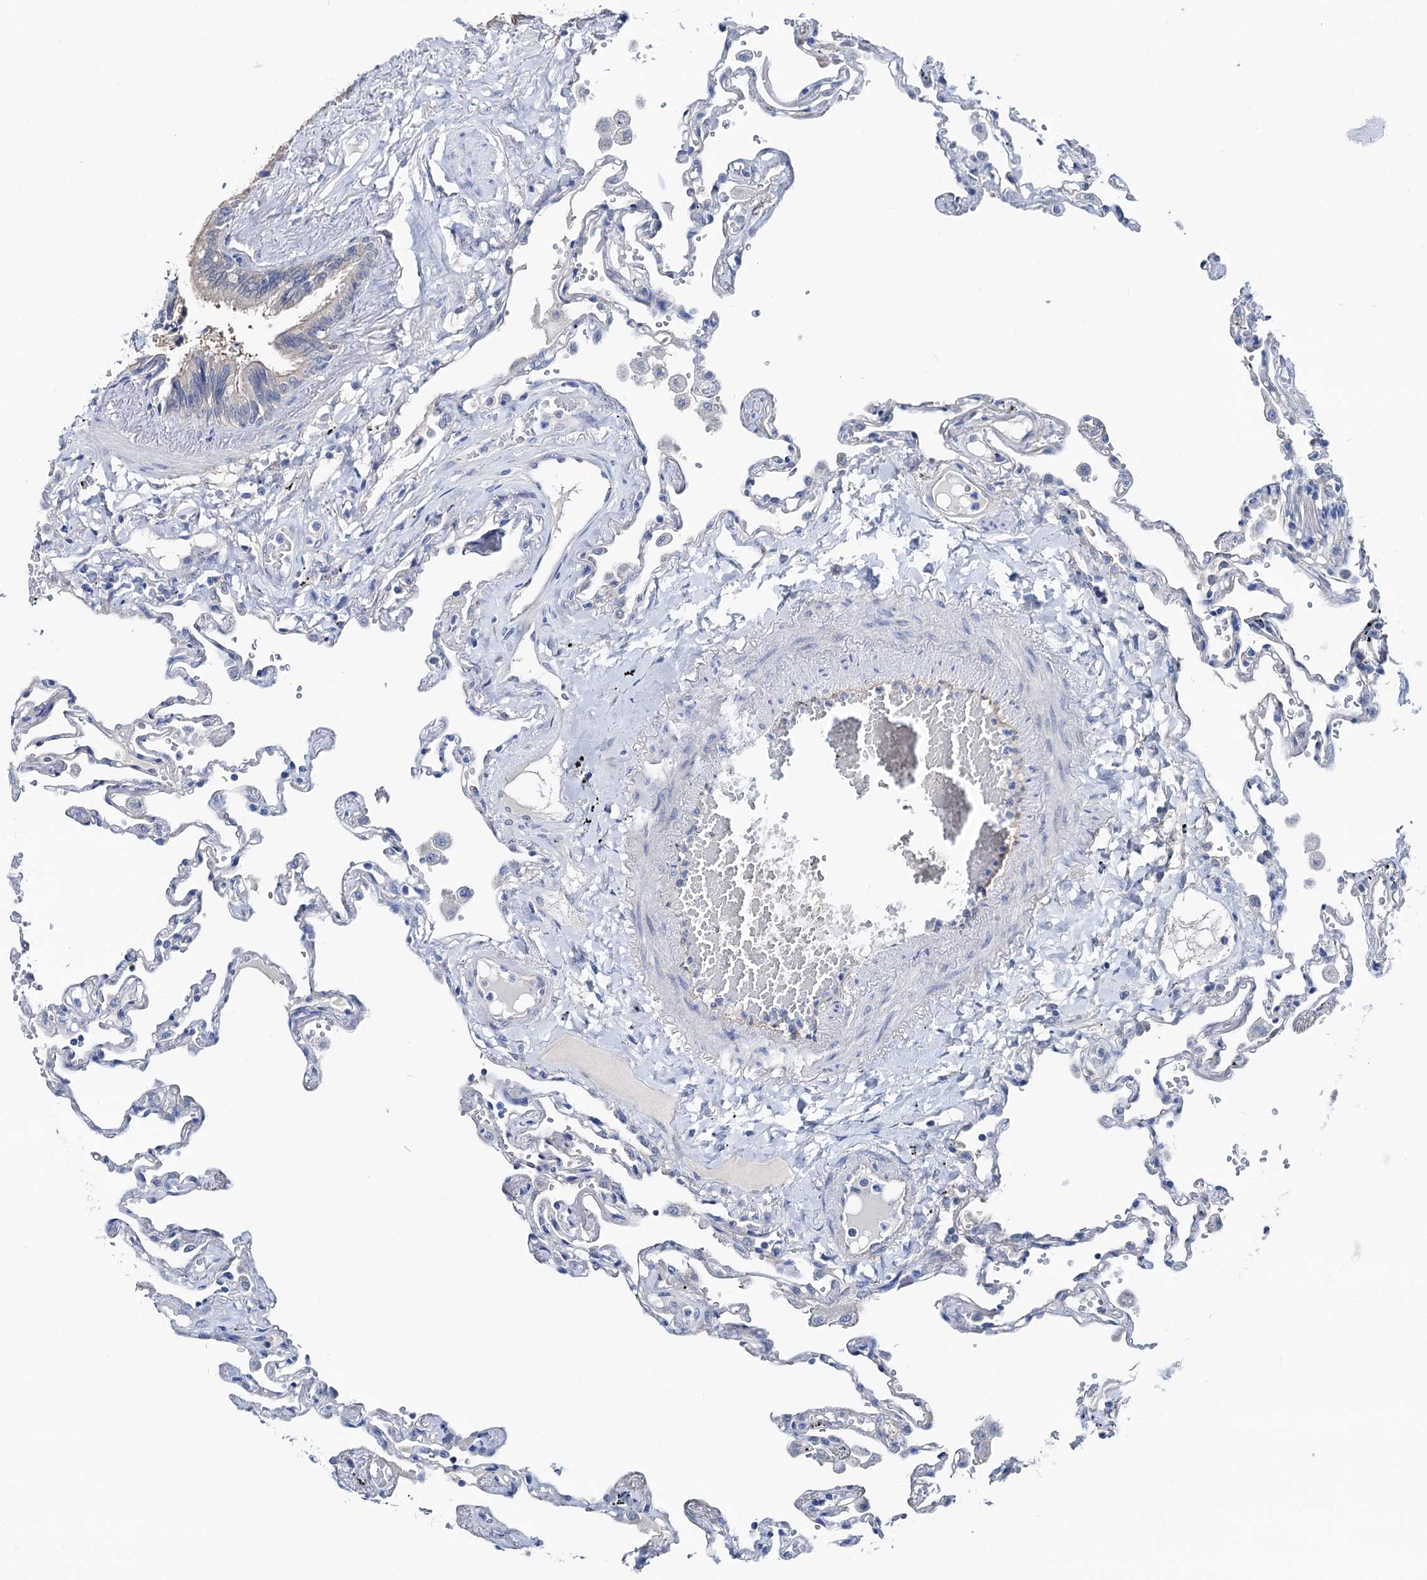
{"staining": {"intensity": "negative", "quantity": "none", "location": "none"}, "tissue": "lung", "cell_type": "Alveolar cells", "image_type": "normal", "snomed": [{"axis": "morphology", "description": "Normal tissue, NOS"}, {"axis": "topography", "description": "Lung"}], "caption": "Lung stained for a protein using immunohistochemistry (IHC) exhibits no positivity alveolar cells.", "gene": "SHROOM1", "patient": {"sex": "female", "age": 67}}